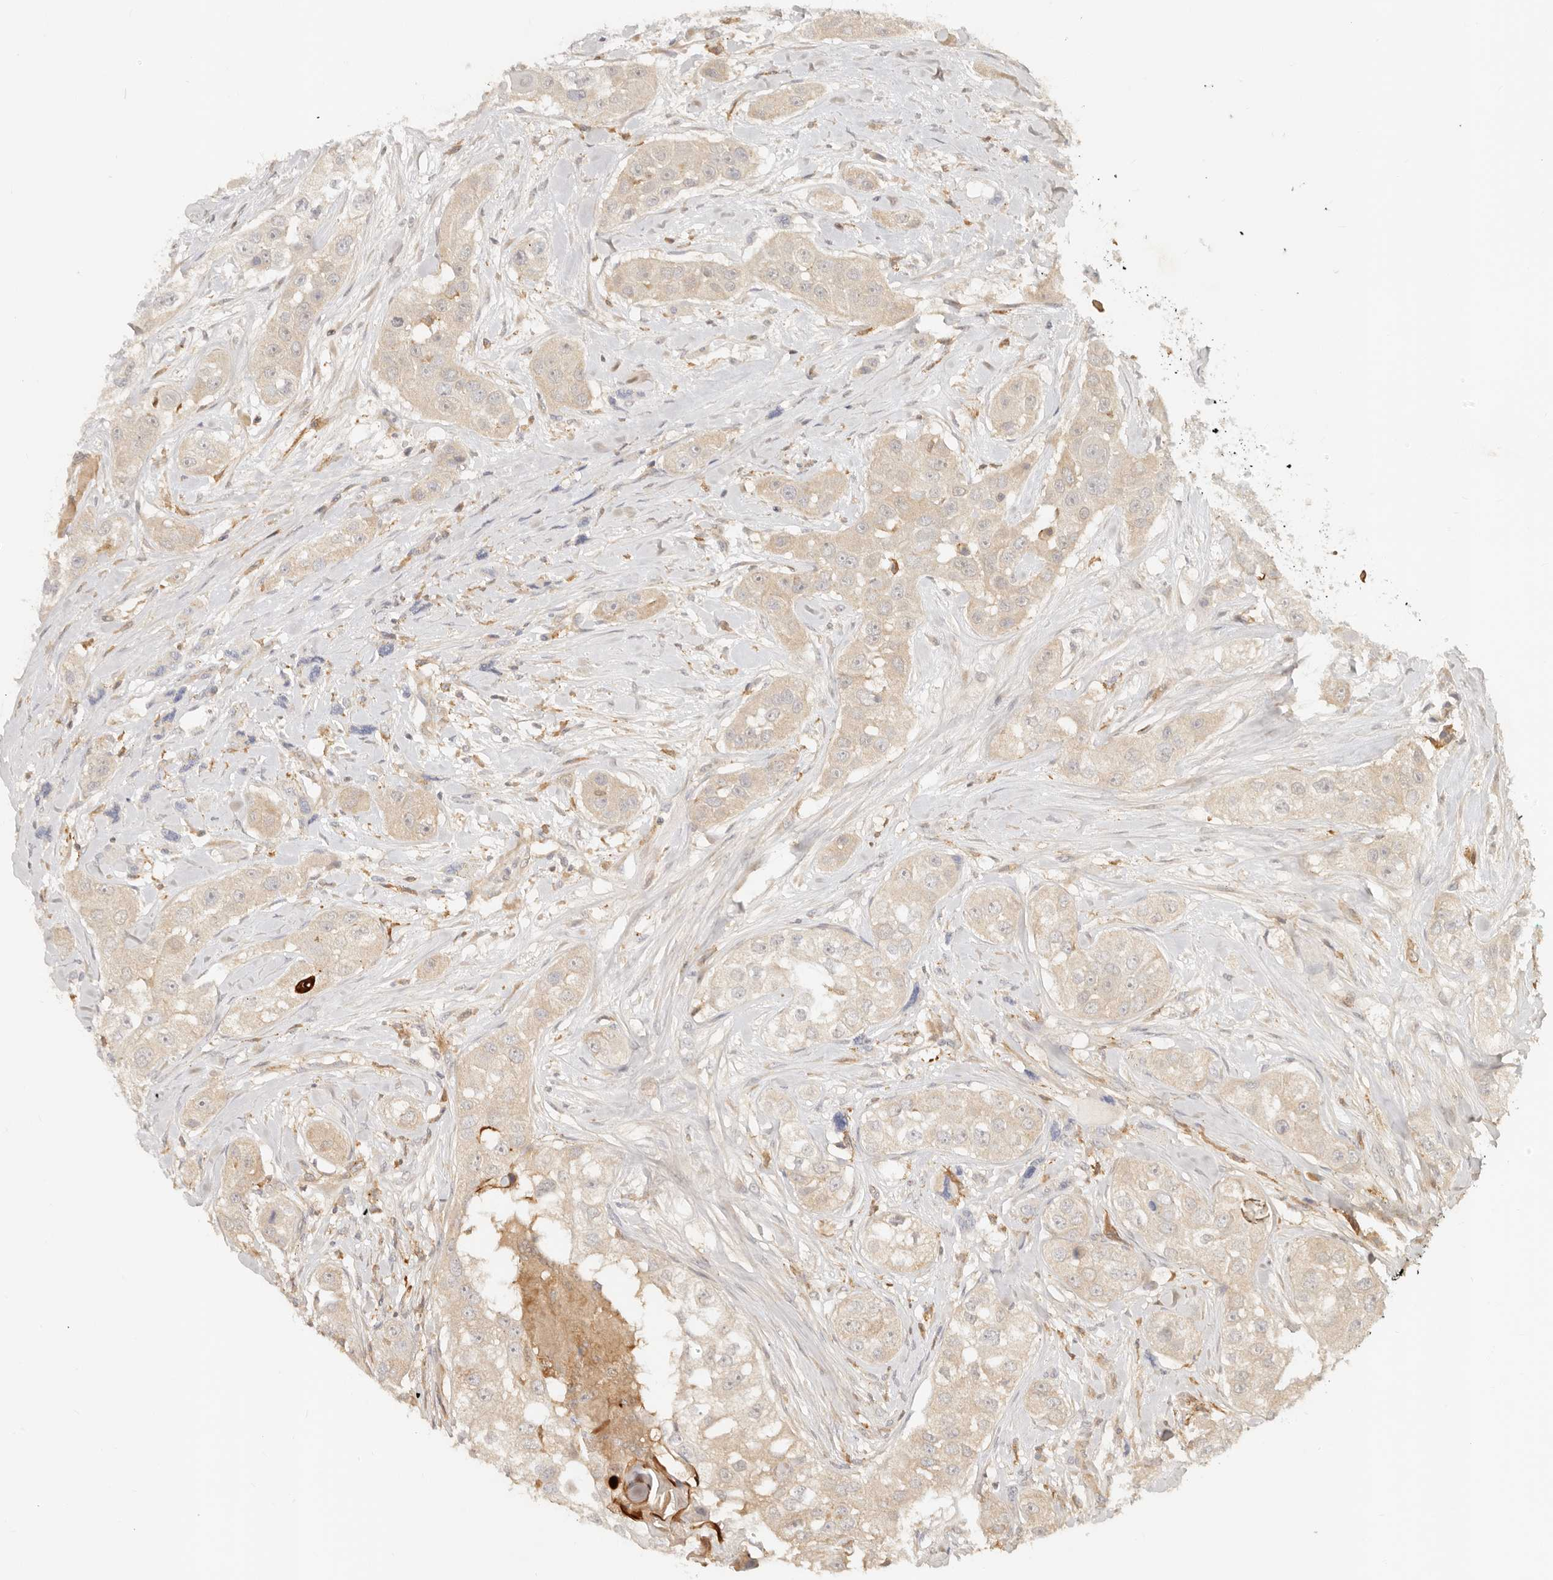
{"staining": {"intensity": "weak", "quantity": "25%-75%", "location": "cytoplasmic/membranous"}, "tissue": "head and neck cancer", "cell_type": "Tumor cells", "image_type": "cancer", "snomed": [{"axis": "morphology", "description": "Normal tissue, NOS"}, {"axis": "morphology", "description": "Squamous cell carcinoma, NOS"}, {"axis": "topography", "description": "Skeletal muscle"}, {"axis": "topography", "description": "Head-Neck"}], "caption": "Tumor cells show low levels of weak cytoplasmic/membranous positivity in about 25%-75% of cells in human head and neck cancer.", "gene": "NECAP2", "patient": {"sex": "male", "age": 51}}